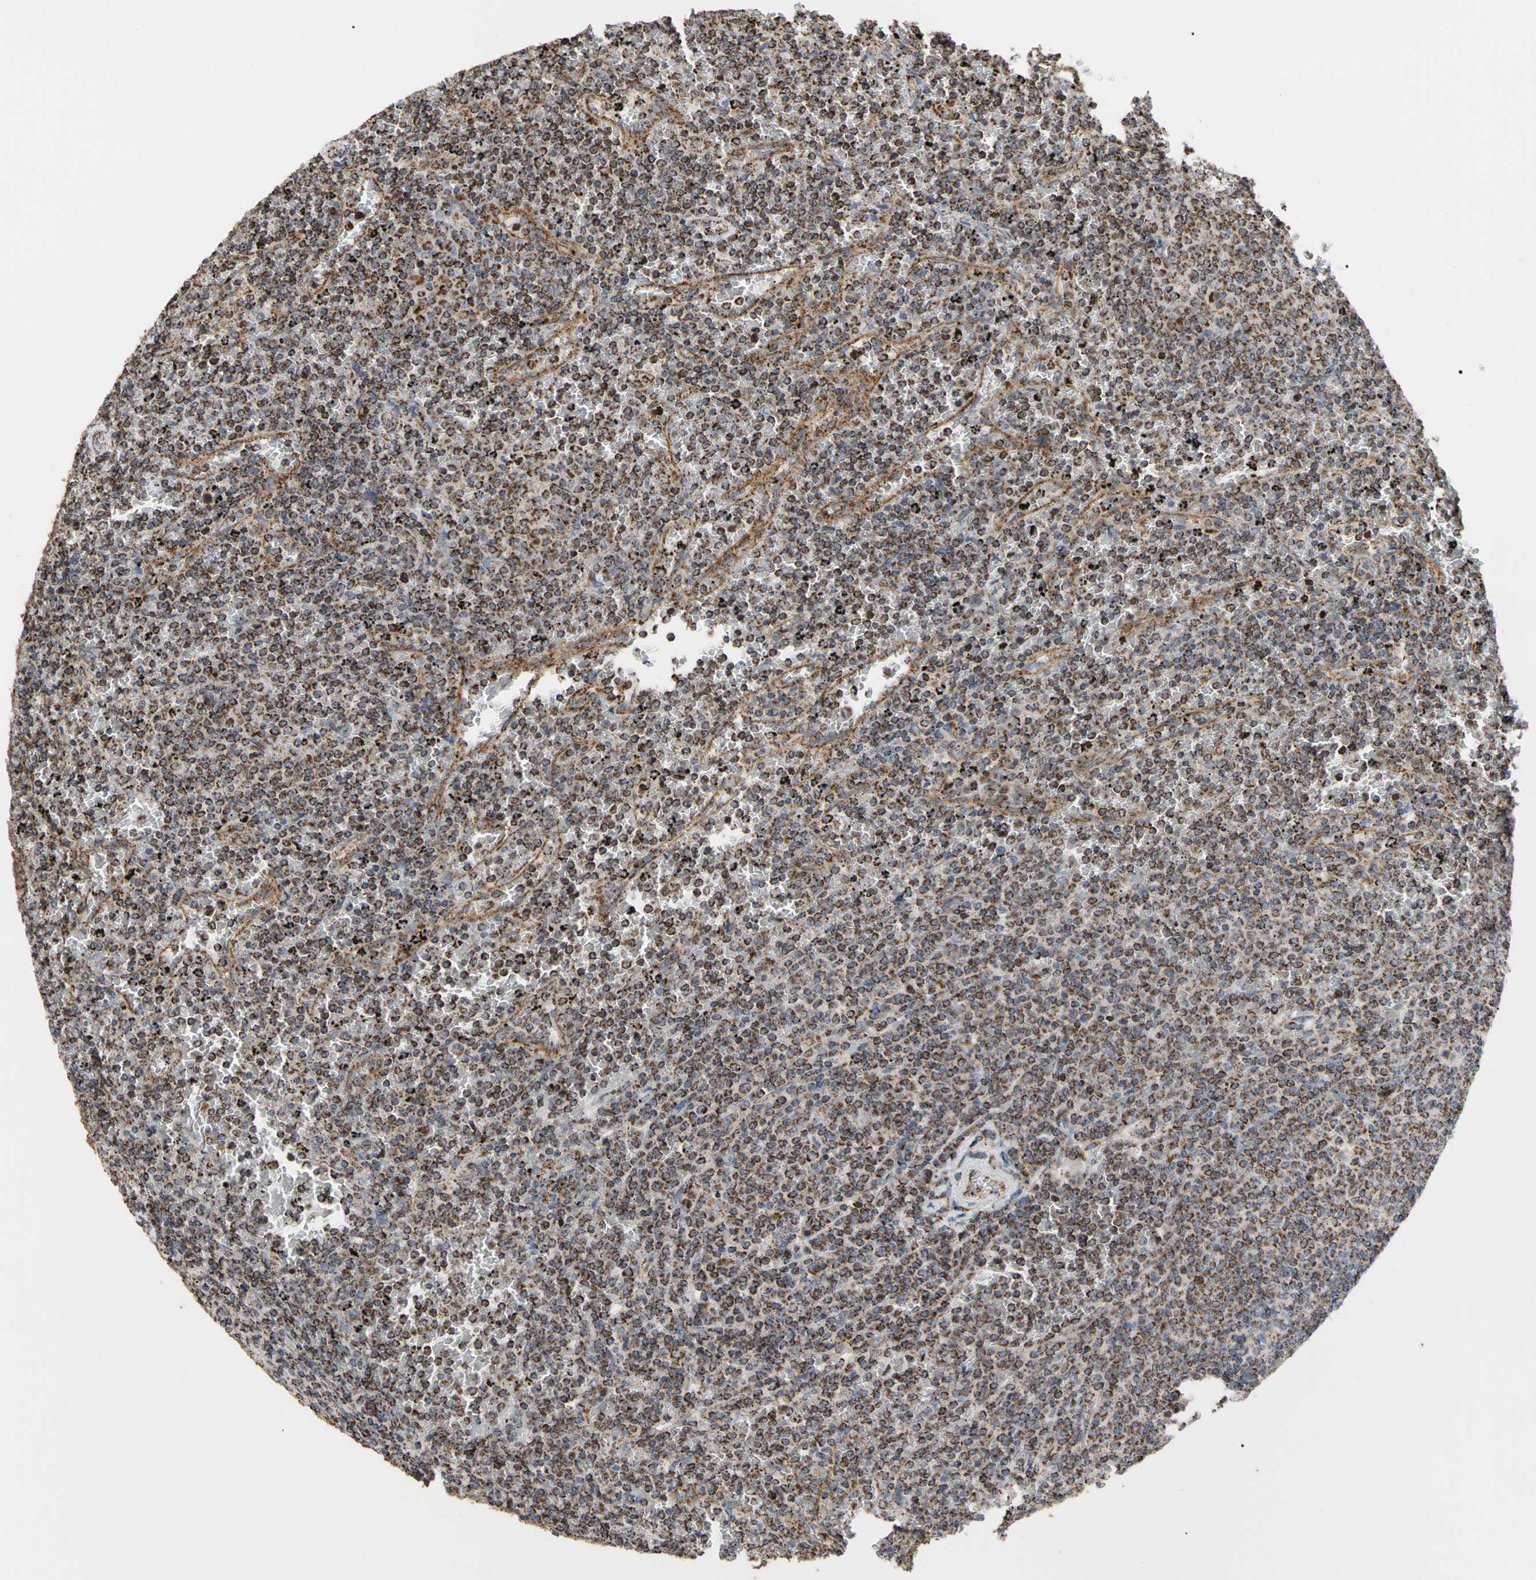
{"staining": {"intensity": "strong", "quantity": ">75%", "location": "cytoplasmic/membranous"}, "tissue": "lymphoma", "cell_type": "Tumor cells", "image_type": "cancer", "snomed": [{"axis": "morphology", "description": "Malignant lymphoma, non-Hodgkin's type, Low grade"}, {"axis": "topography", "description": "Spleen"}], "caption": "Human lymphoma stained with a protein marker displays strong staining in tumor cells.", "gene": "FAM110B", "patient": {"sex": "female", "age": 77}}